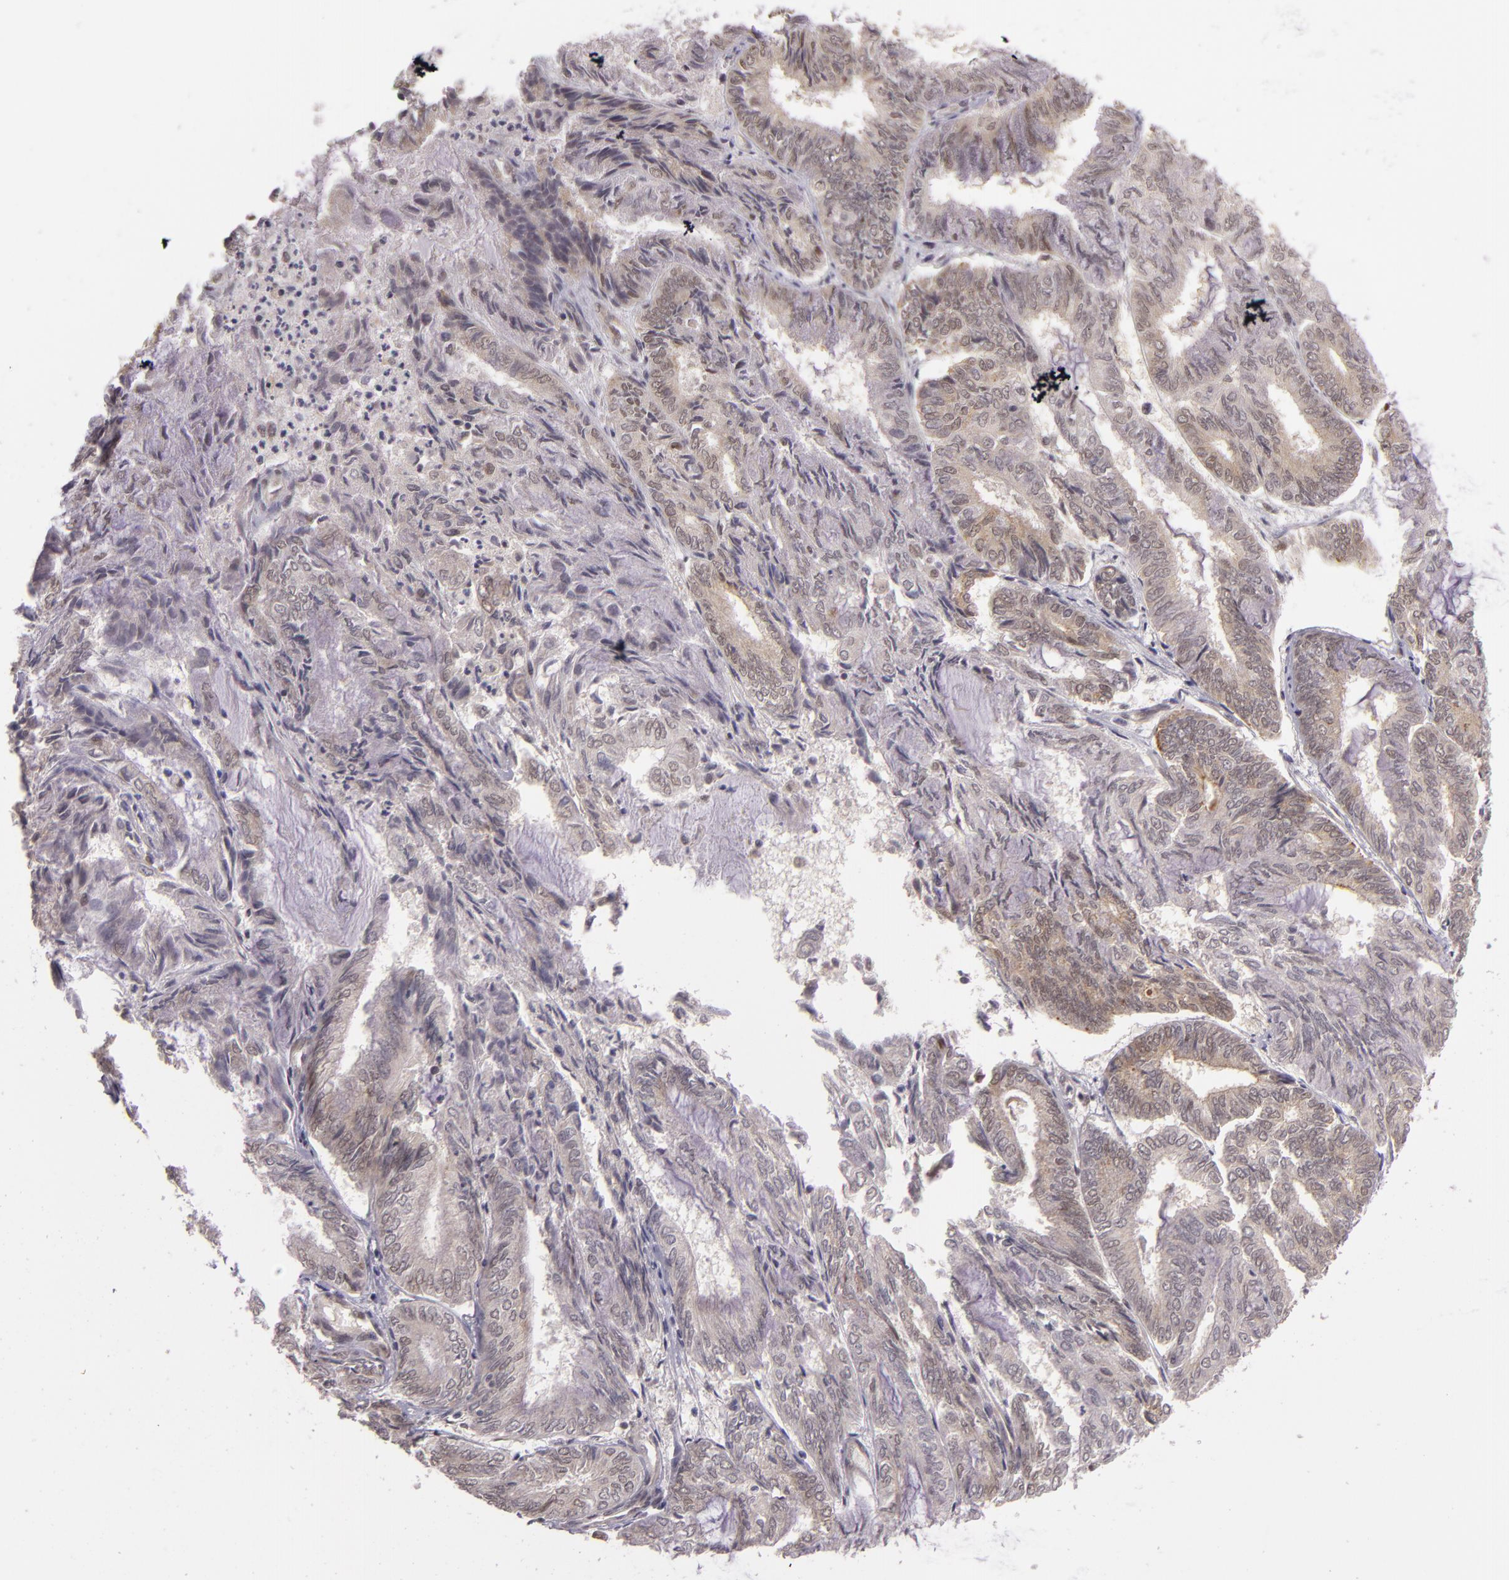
{"staining": {"intensity": "weak", "quantity": "25%-75%", "location": "cytoplasmic/membranous"}, "tissue": "endometrial cancer", "cell_type": "Tumor cells", "image_type": "cancer", "snomed": [{"axis": "morphology", "description": "Adenocarcinoma, NOS"}, {"axis": "topography", "description": "Endometrium"}], "caption": "Immunohistochemical staining of endometrial cancer (adenocarcinoma) shows weak cytoplasmic/membranous protein staining in approximately 25%-75% of tumor cells. The protein is shown in brown color, while the nuclei are stained blue.", "gene": "ALX1", "patient": {"sex": "female", "age": 59}}